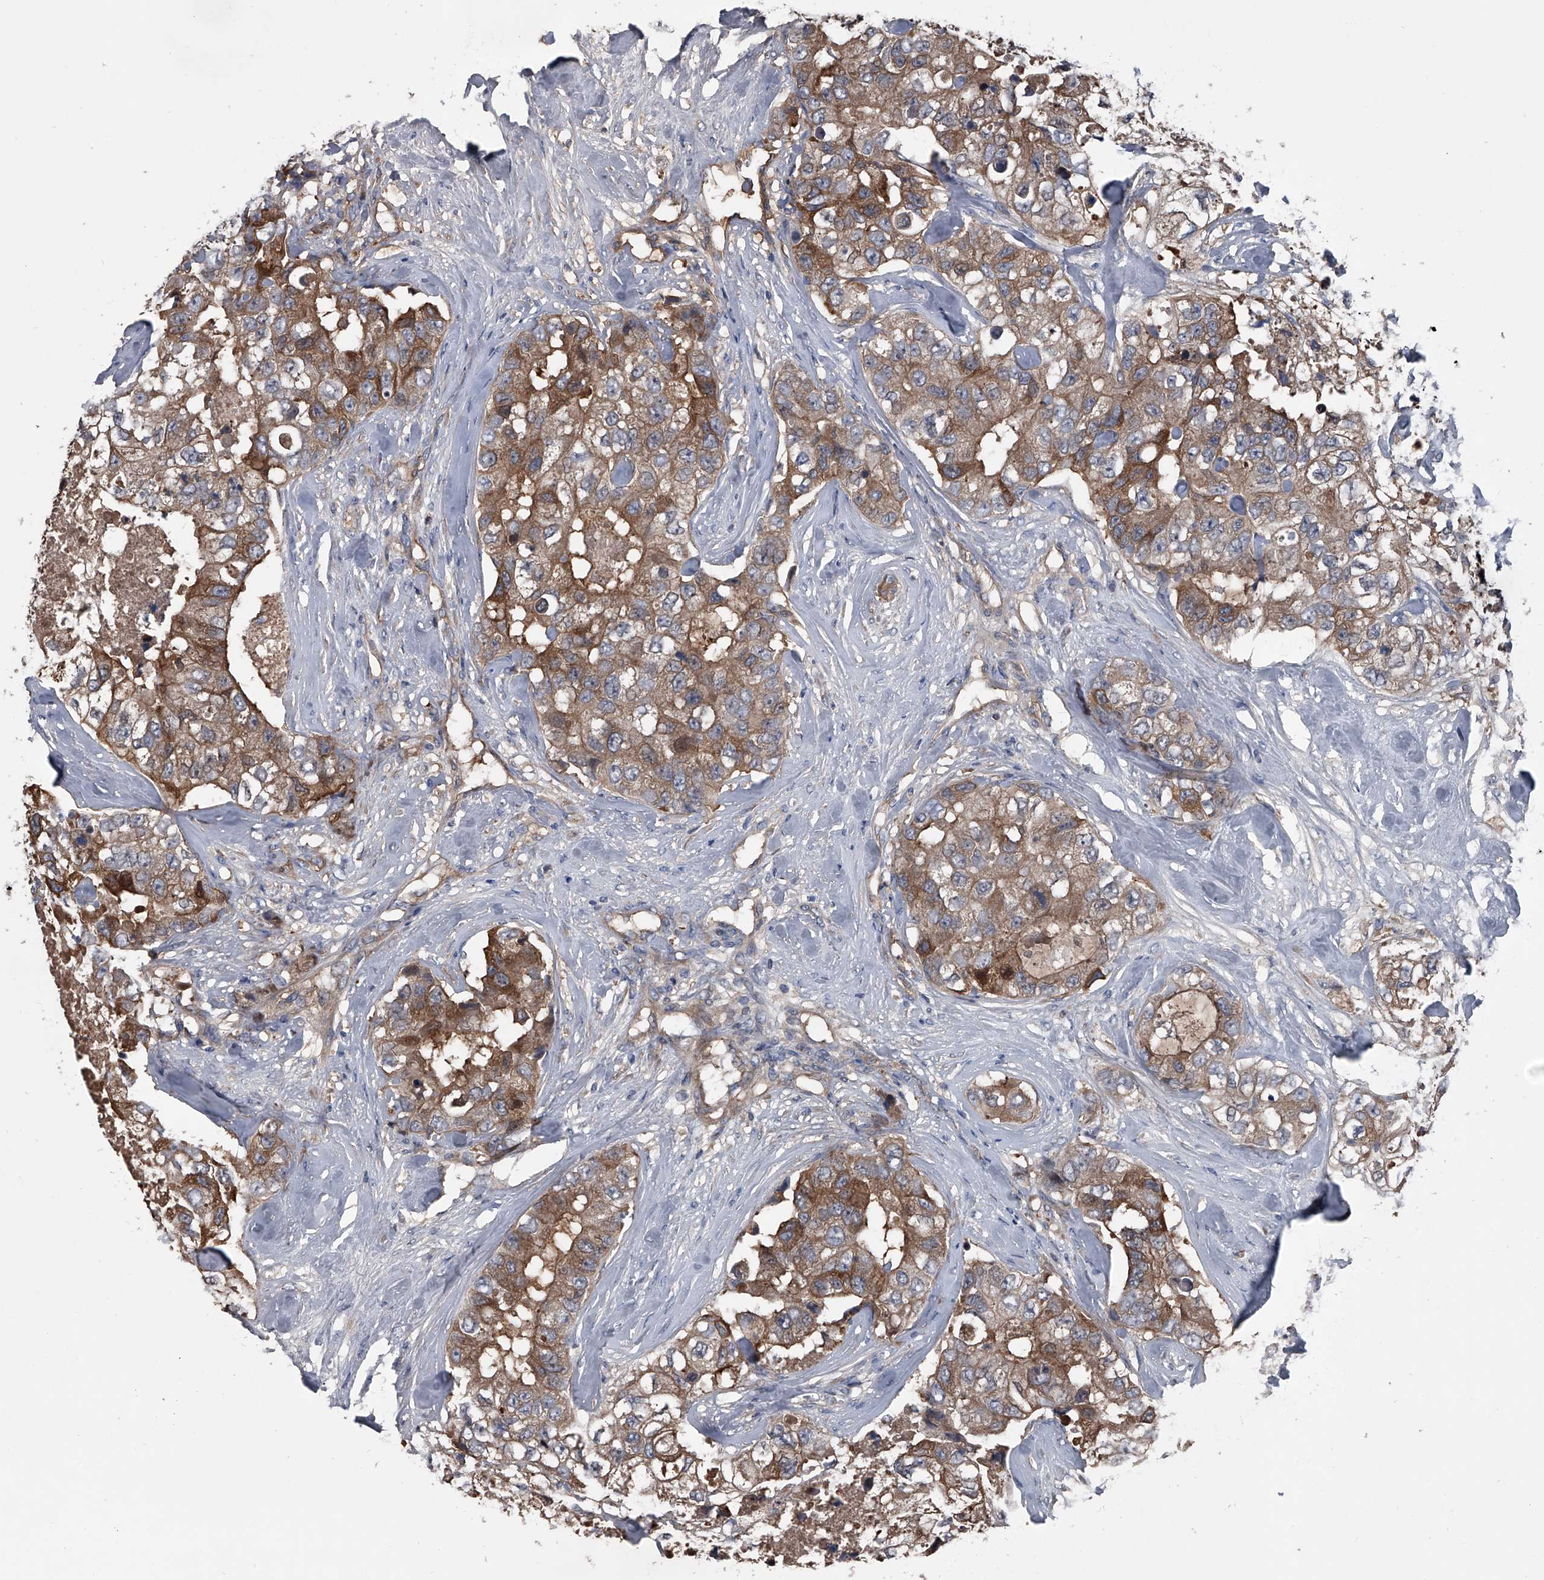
{"staining": {"intensity": "moderate", "quantity": ">75%", "location": "cytoplasmic/membranous"}, "tissue": "breast cancer", "cell_type": "Tumor cells", "image_type": "cancer", "snomed": [{"axis": "morphology", "description": "Duct carcinoma"}, {"axis": "topography", "description": "Breast"}], "caption": "Breast invasive ductal carcinoma stained with a protein marker shows moderate staining in tumor cells.", "gene": "KIF13A", "patient": {"sex": "female", "age": 62}}